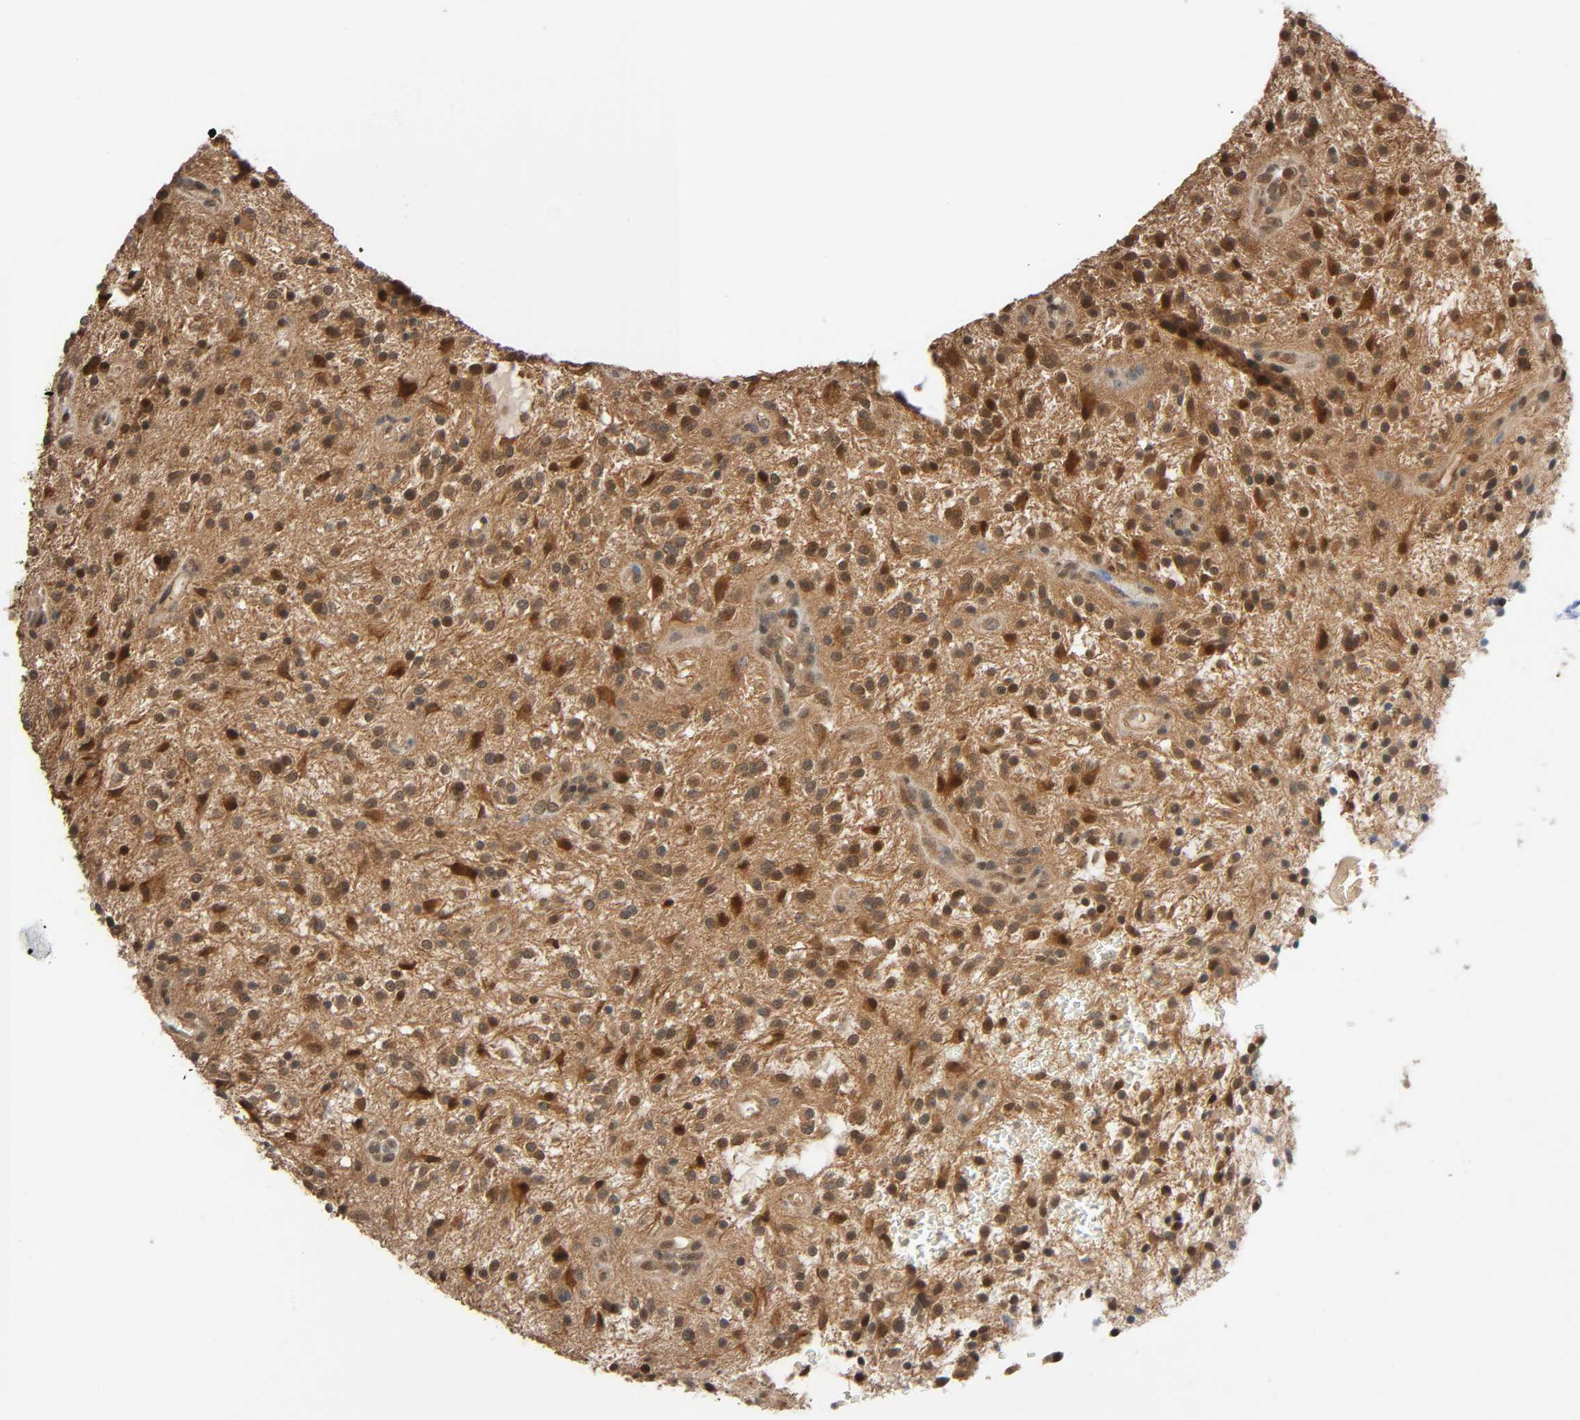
{"staining": {"intensity": "strong", "quantity": "25%-75%", "location": "cytoplasmic/membranous,nuclear"}, "tissue": "glioma", "cell_type": "Tumor cells", "image_type": "cancer", "snomed": [{"axis": "morphology", "description": "Glioma, malignant, NOS"}, {"axis": "topography", "description": "Cerebellum"}], "caption": "There is high levels of strong cytoplasmic/membranous and nuclear positivity in tumor cells of glioma, as demonstrated by immunohistochemical staining (brown color).", "gene": "NEDD8", "patient": {"sex": "female", "age": 10}}